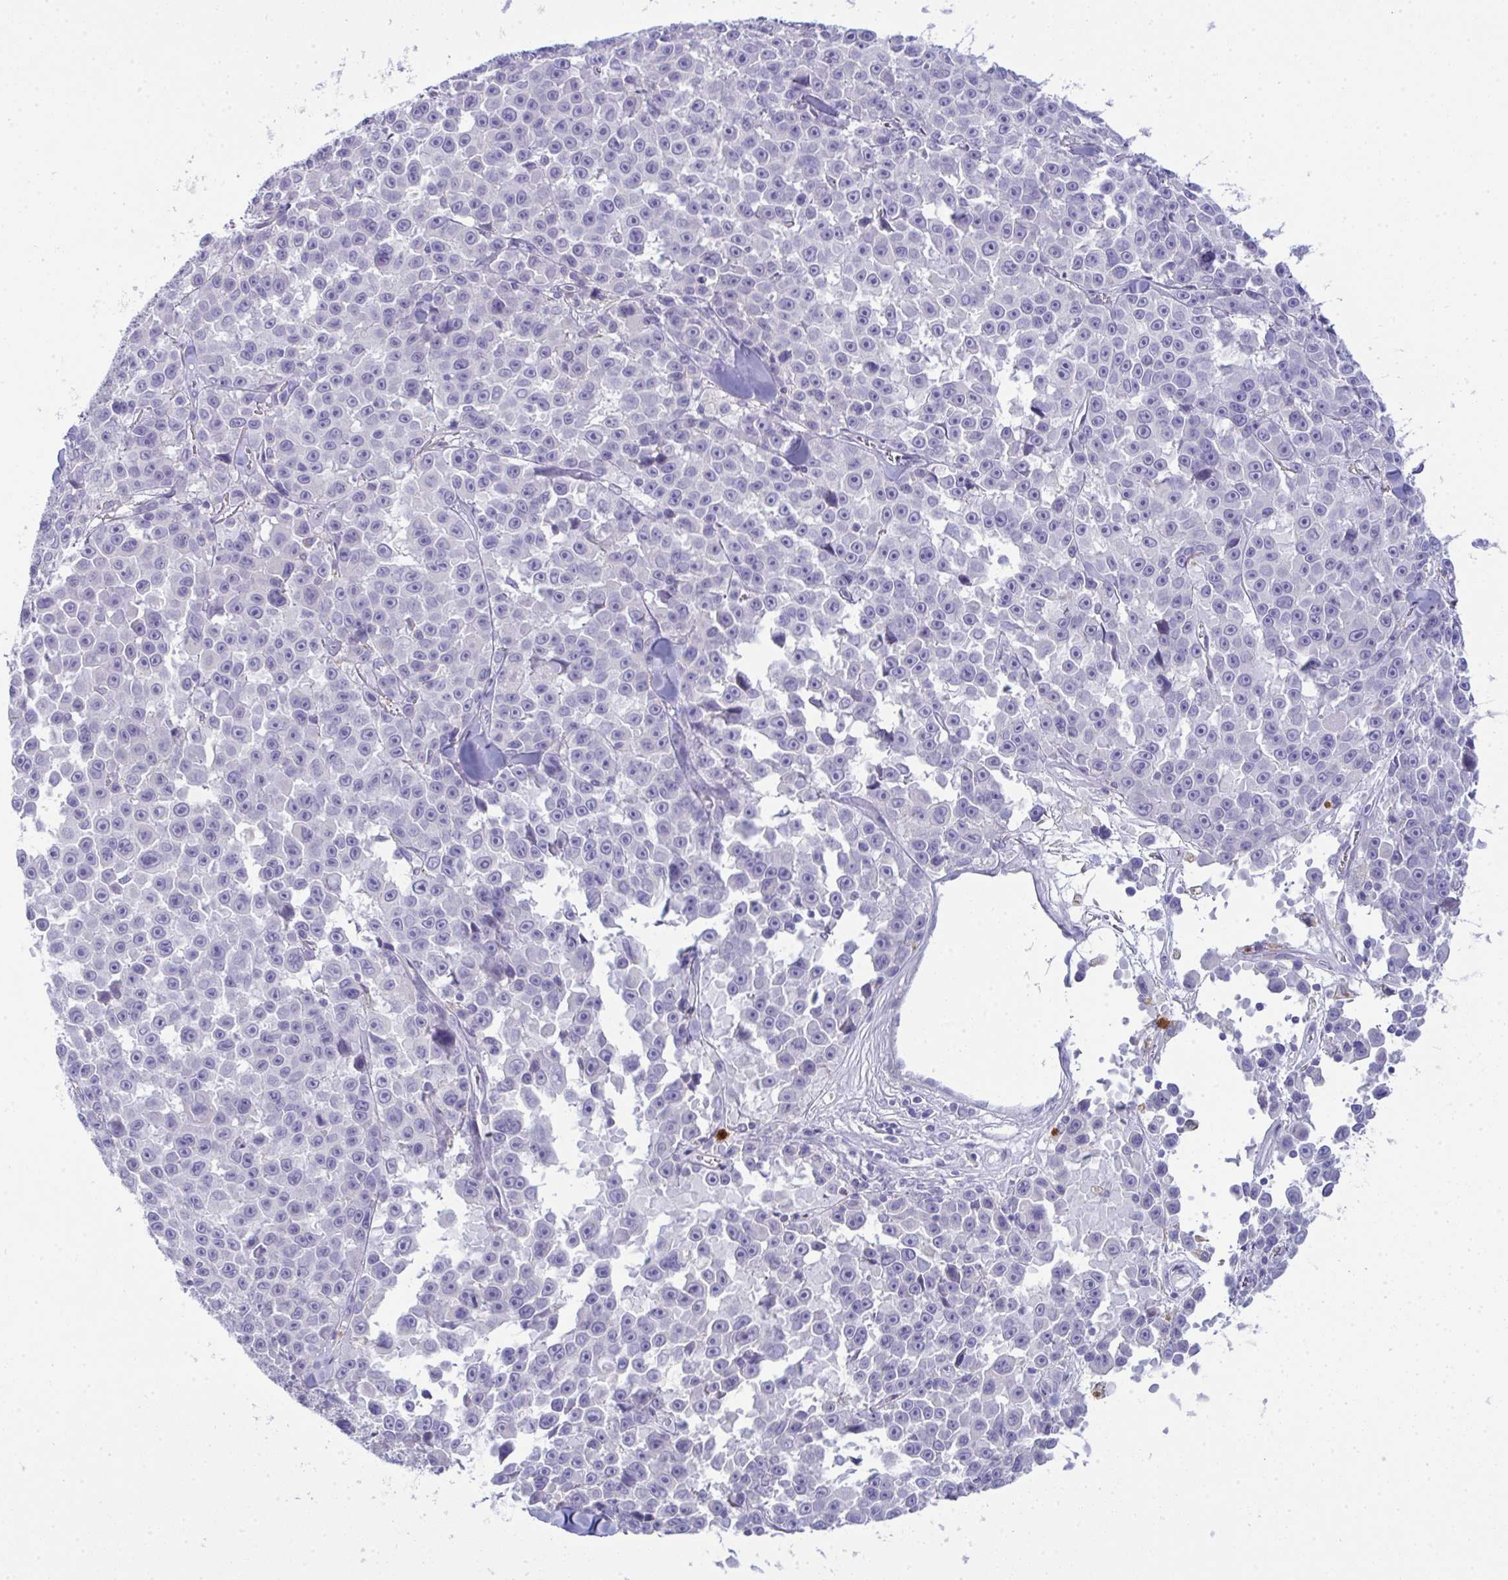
{"staining": {"intensity": "negative", "quantity": "none", "location": "none"}, "tissue": "melanoma", "cell_type": "Tumor cells", "image_type": "cancer", "snomed": [{"axis": "morphology", "description": "Malignant melanoma, NOS"}, {"axis": "topography", "description": "Skin"}], "caption": "Immunohistochemistry (IHC) of malignant melanoma shows no positivity in tumor cells. (DAB (3,3'-diaminobenzidine) immunohistochemistry visualized using brightfield microscopy, high magnification).", "gene": "SPTB", "patient": {"sex": "female", "age": 66}}